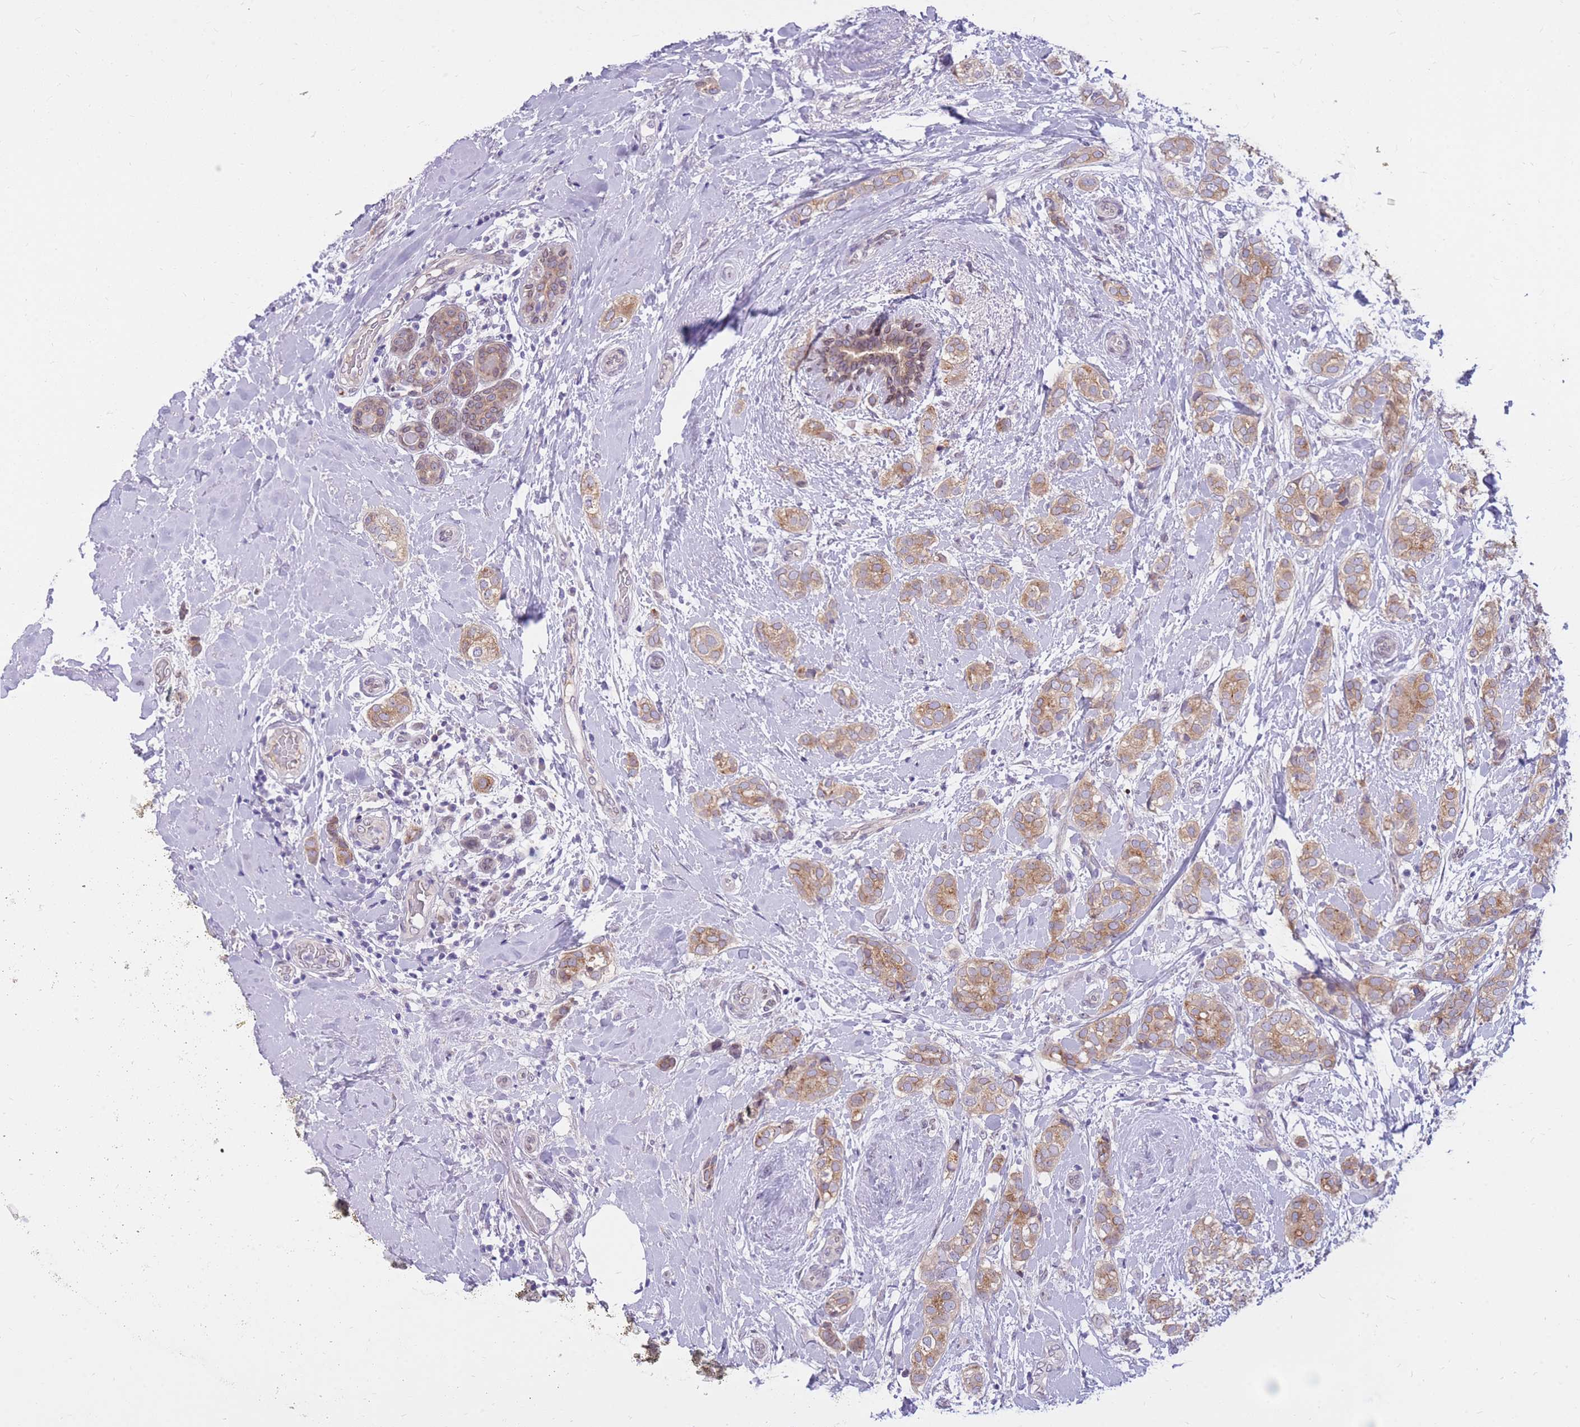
{"staining": {"intensity": "moderate", "quantity": ">75%", "location": "cytoplasmic/membranous"}, "tissue": "breast cancer", "cell_type": "Tumor cells", "image_type": "cancer", "snomed": [{"axis": "morphology", "description": "Duct carcinoma"}, {"axis": "topography", "description": "Breast"}], "caption": "A medium amount of moderate cytoplasmic/membranous positivity is appreciated in about >75% of tumor cells in breast cancer tissue.", "gene": "HOOK2", "patient": {"sex": "female", "age": 73}}